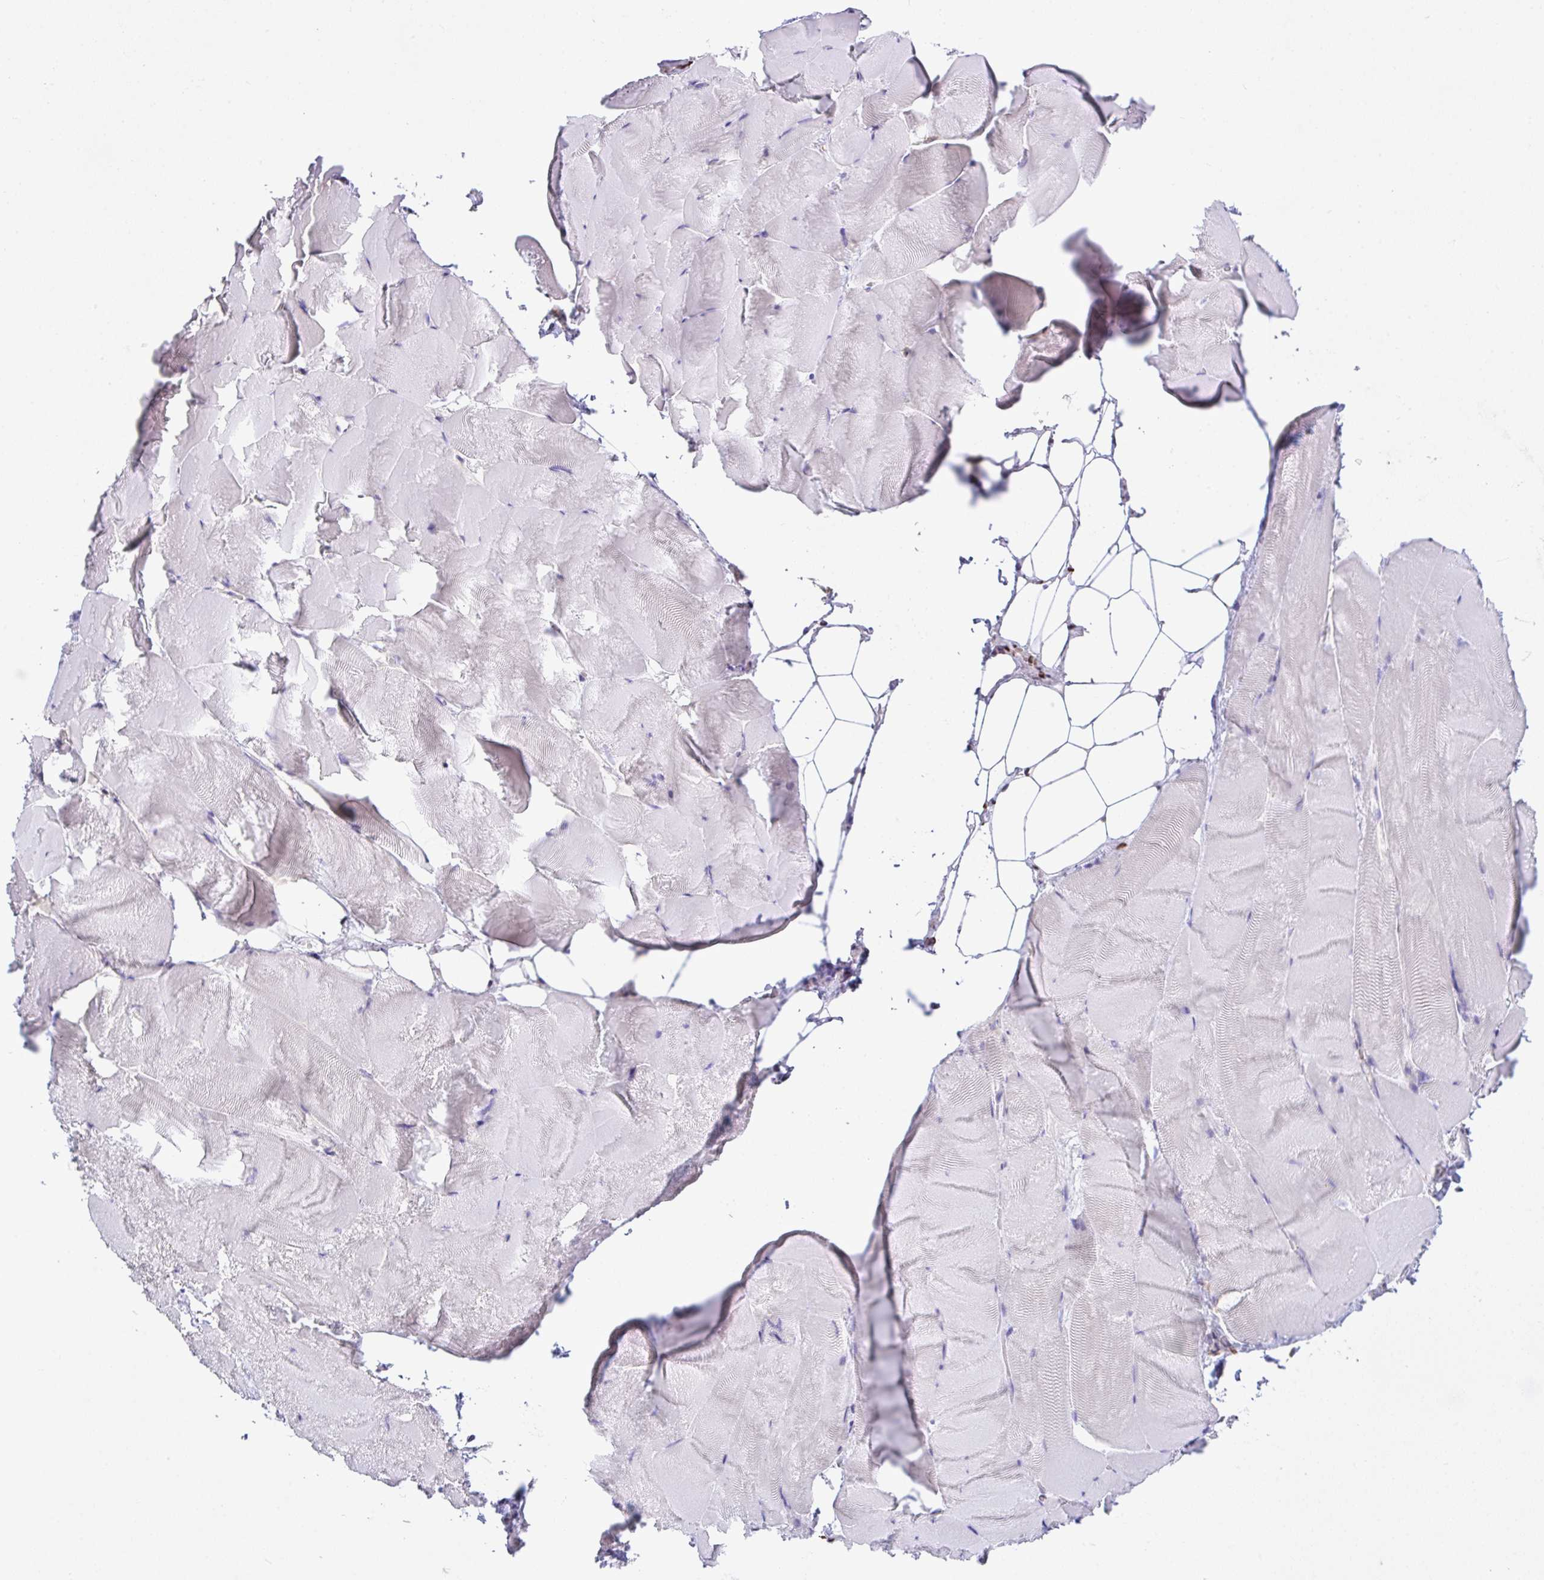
{"staining": {"intensity": "negative", "quantity": "none", "location": "none"}, "tissue": "skeletal muscle", "cell_type": "Myocytes", "image_type": "normal", "snomed": [{"axis": "morphology", "description": "Normal tissue, NOS"}, {"axis": "topography", "description": "Skeletal muscle"}], "caption": "DAB (3,3'-diaminobenzidine) immunohistochemical staining of benign skeletal muscle displays no significant staining in myocytes. (Stains: DAB (3,3'-diaminobenzidine) immunohistochemistry with hematoxylin counter stain, Microscopy: brightfield microscopy at high magnification).", "gene": "BTBD10", "patient": {"sex": "female", "age": 64}}